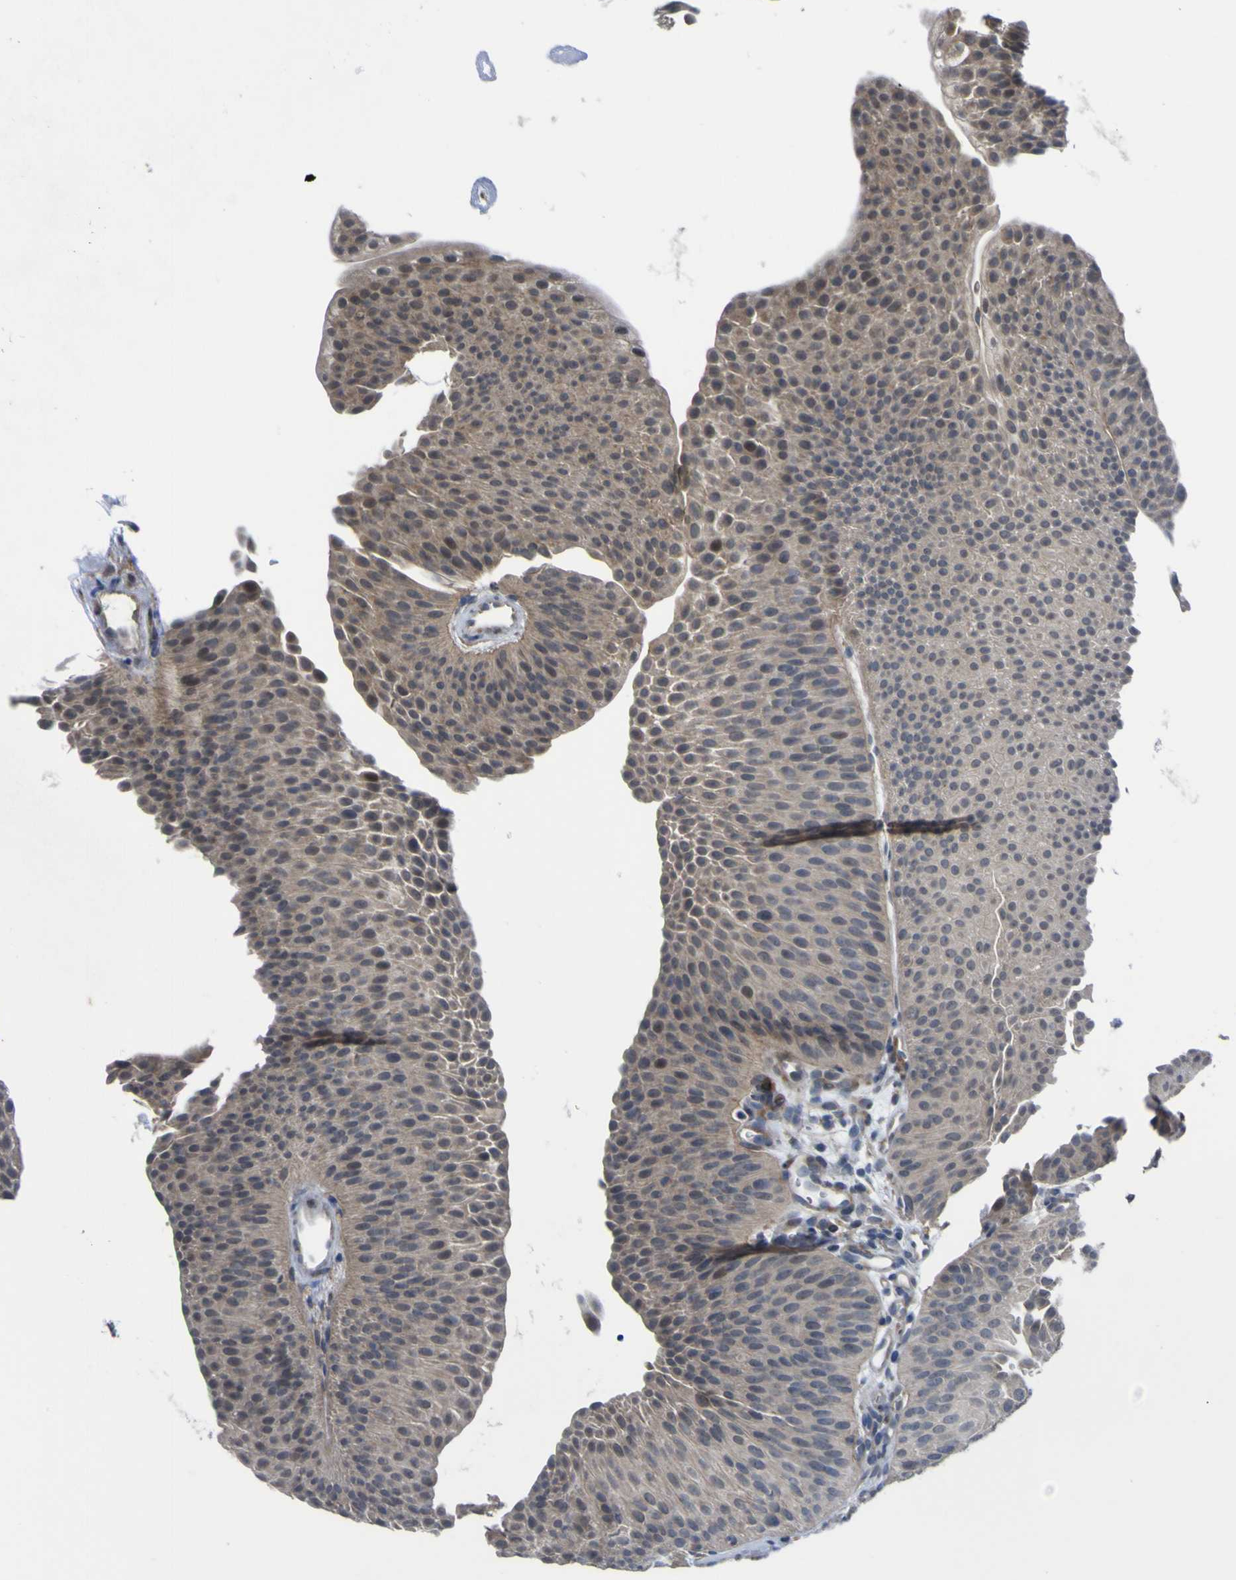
{"staining": {"intensity": "moderate", "quantity": "<25%", "location": "cytoplasmic/membranous,nuclear"}, "tissue": "urothelial cancer", "cell_type": "Tumor cells", "image_type": "cancer", "snomed": [{"axis": "morphology", "description": "Urothelial carcinoma, Low grade"}, {"axis": "topography", "description": "Urinary bladder"}], "caption": "Protein expression analysis of human urothelial cancer reveals moderate cytoplasmic/membranous and nuclear expression in about <25% of tumor cells. The protein is stained brown, and the nuclei are stained in blue (DAB IHC with brightfield microscopy, high magnification).", "gene": "TNFRSF11A", "patient": {"sex": "female", "age": 60}}